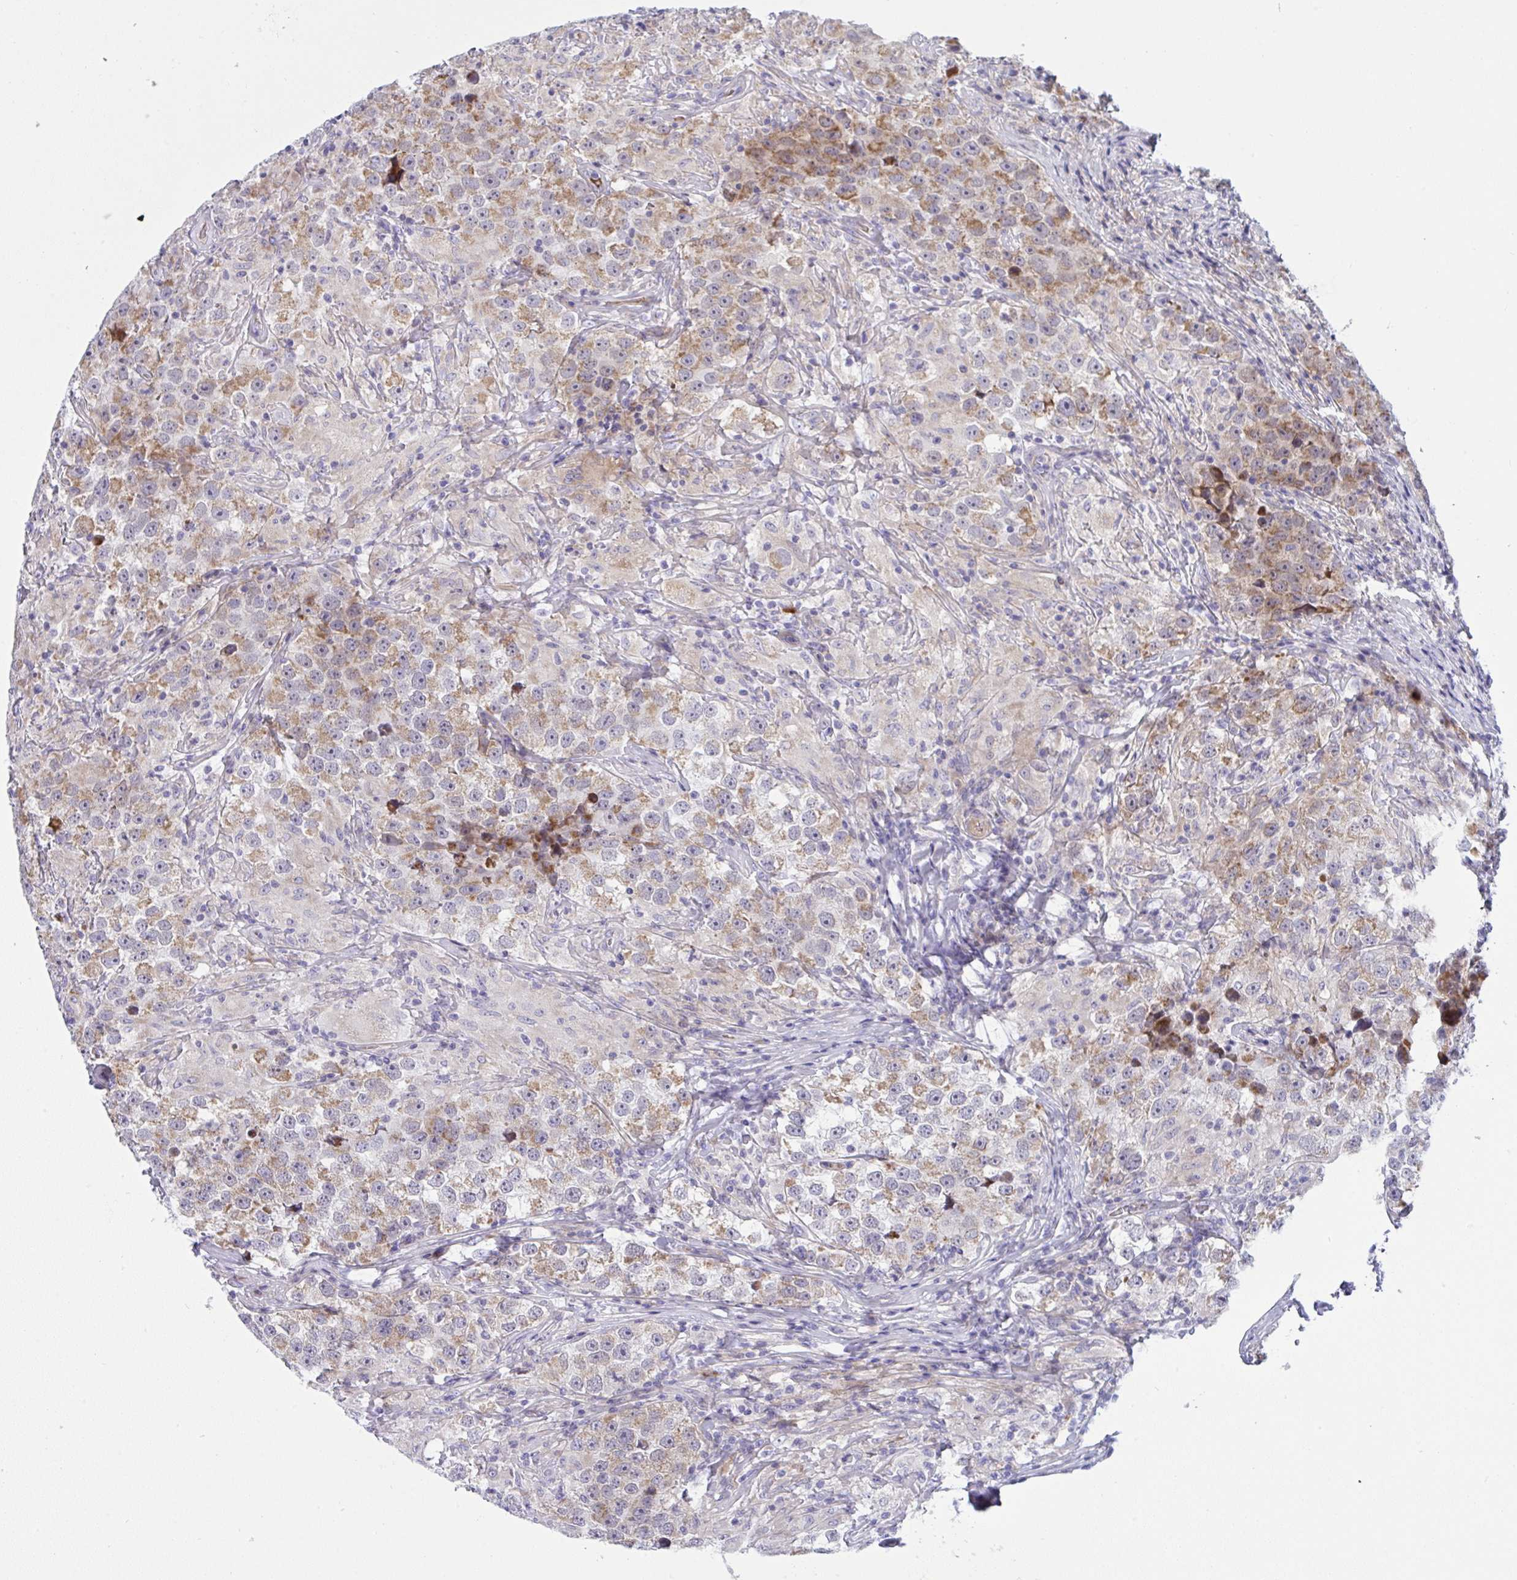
{"staining": {"intensity": "moderate", "quantity": "25%-75%", "location": "cytoplasmic/membranous"}, "tissue": "testis cancer", "cell_type": "Tumor cells", "image_type": "cancer", "snomed": [{"axis": "morphology", "description": "Seminoma, NOS"}, {"axis": "topography", "description": "Testis"}], "caption": "Brown immunohistochemical staining in testis seminoma reveals moderate cytoplasmic/membranous expression in about 25%-75% of tumor cells.", "gene": "NTN1", "patient": {"sex": "male", "age": 46}}